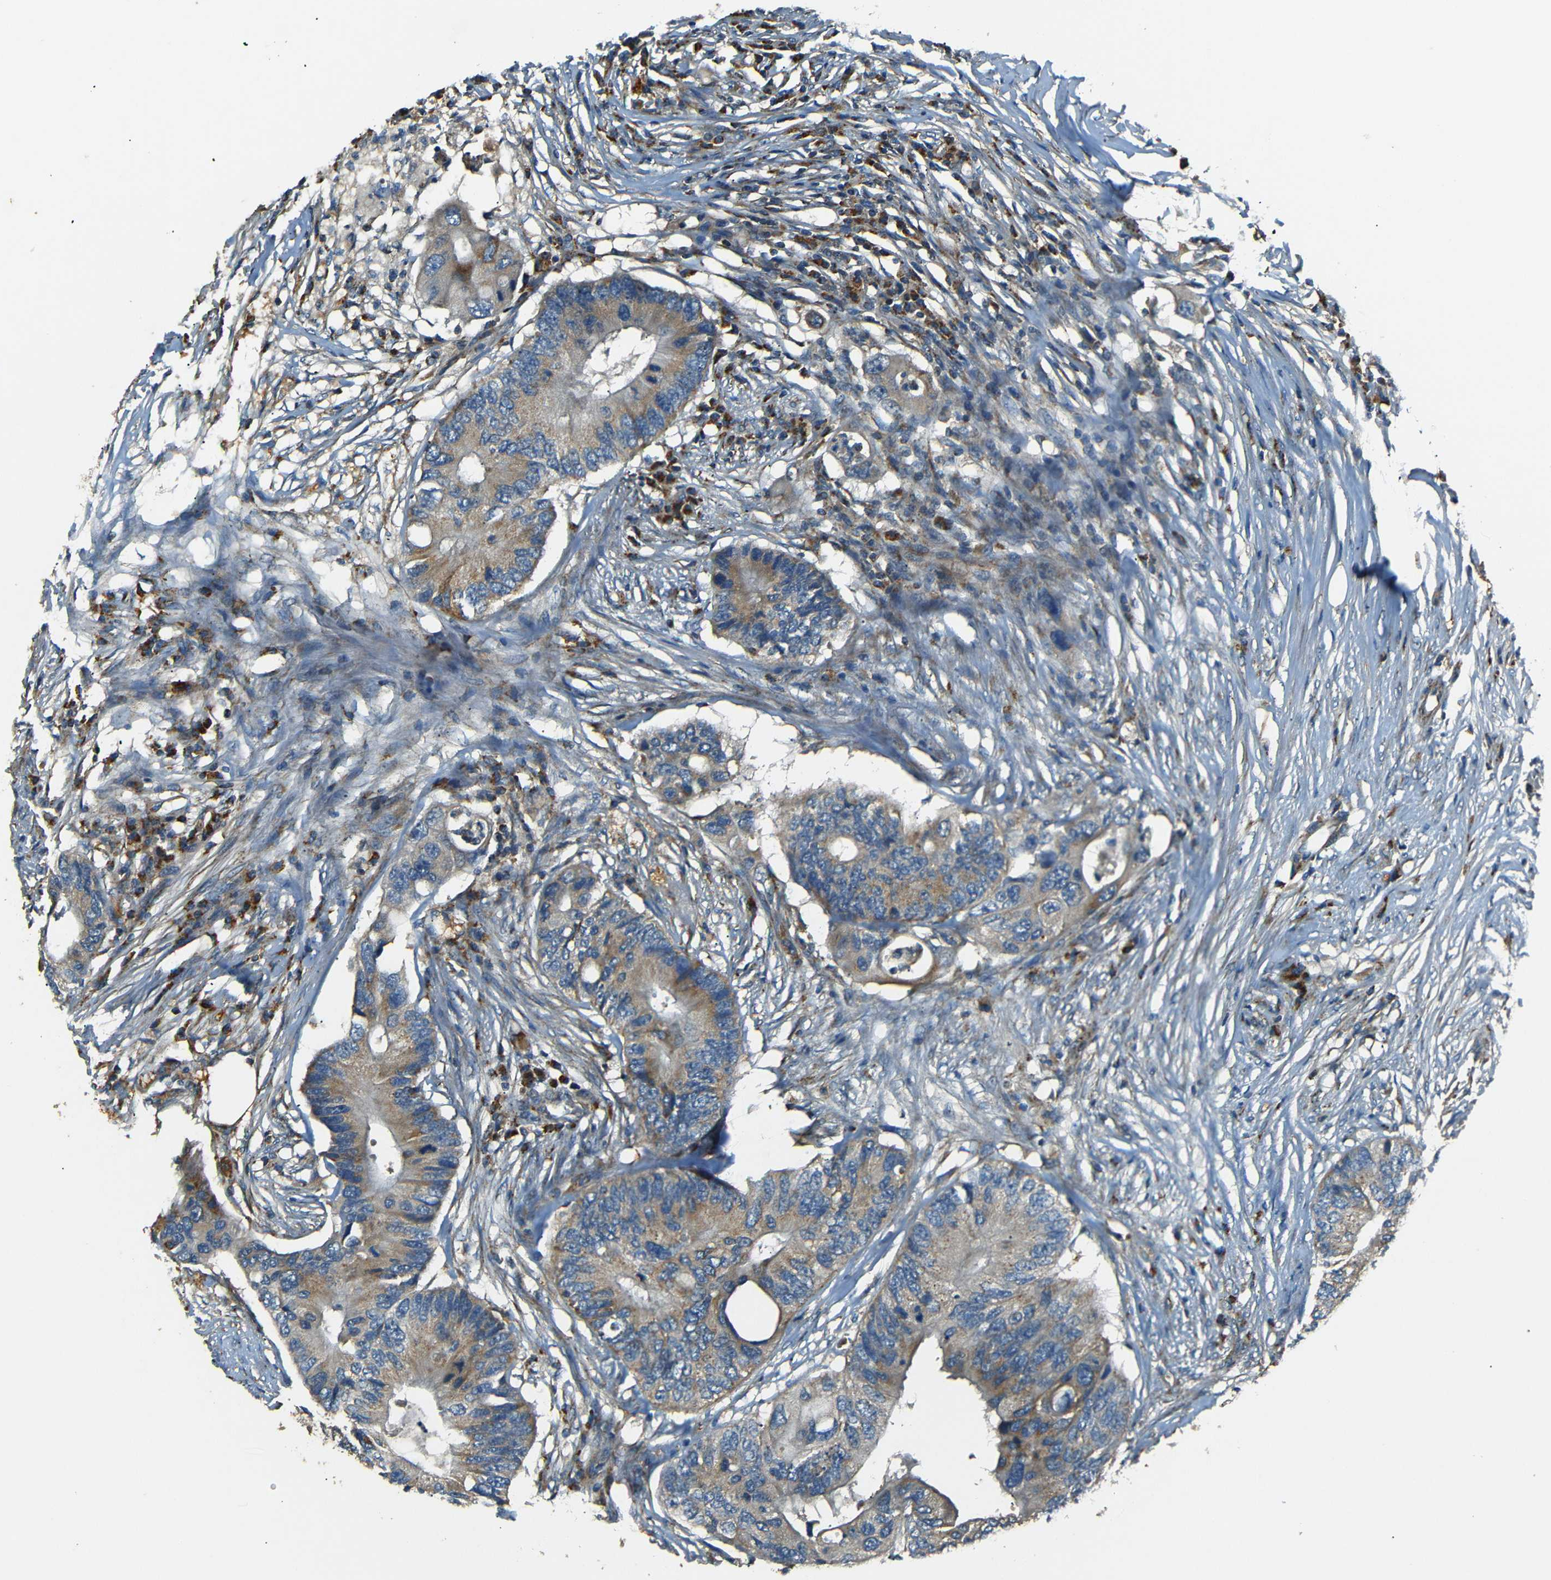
{"staining": {"intensity": "moderate", "quantity": "25%-75%", "location": "cytoplasmic/membranous"}, "tissue": "colorectal cancer", "cell_type": "Tumor cells", "image_type": "cancer", "snomed": [{"axis": "morphology", "description": "Adenocarcinoma, NOS"}, {"axis": "topography", "description": "Colon"}], "caption": "Colorectal cancer (adenocarcinoma) tissue shows moderate cytoplasmic/membranous expression in approximately 25%-75% of tumor cells", "gene": "NETO2", "patient": {"sex": "male", "age": 71}}